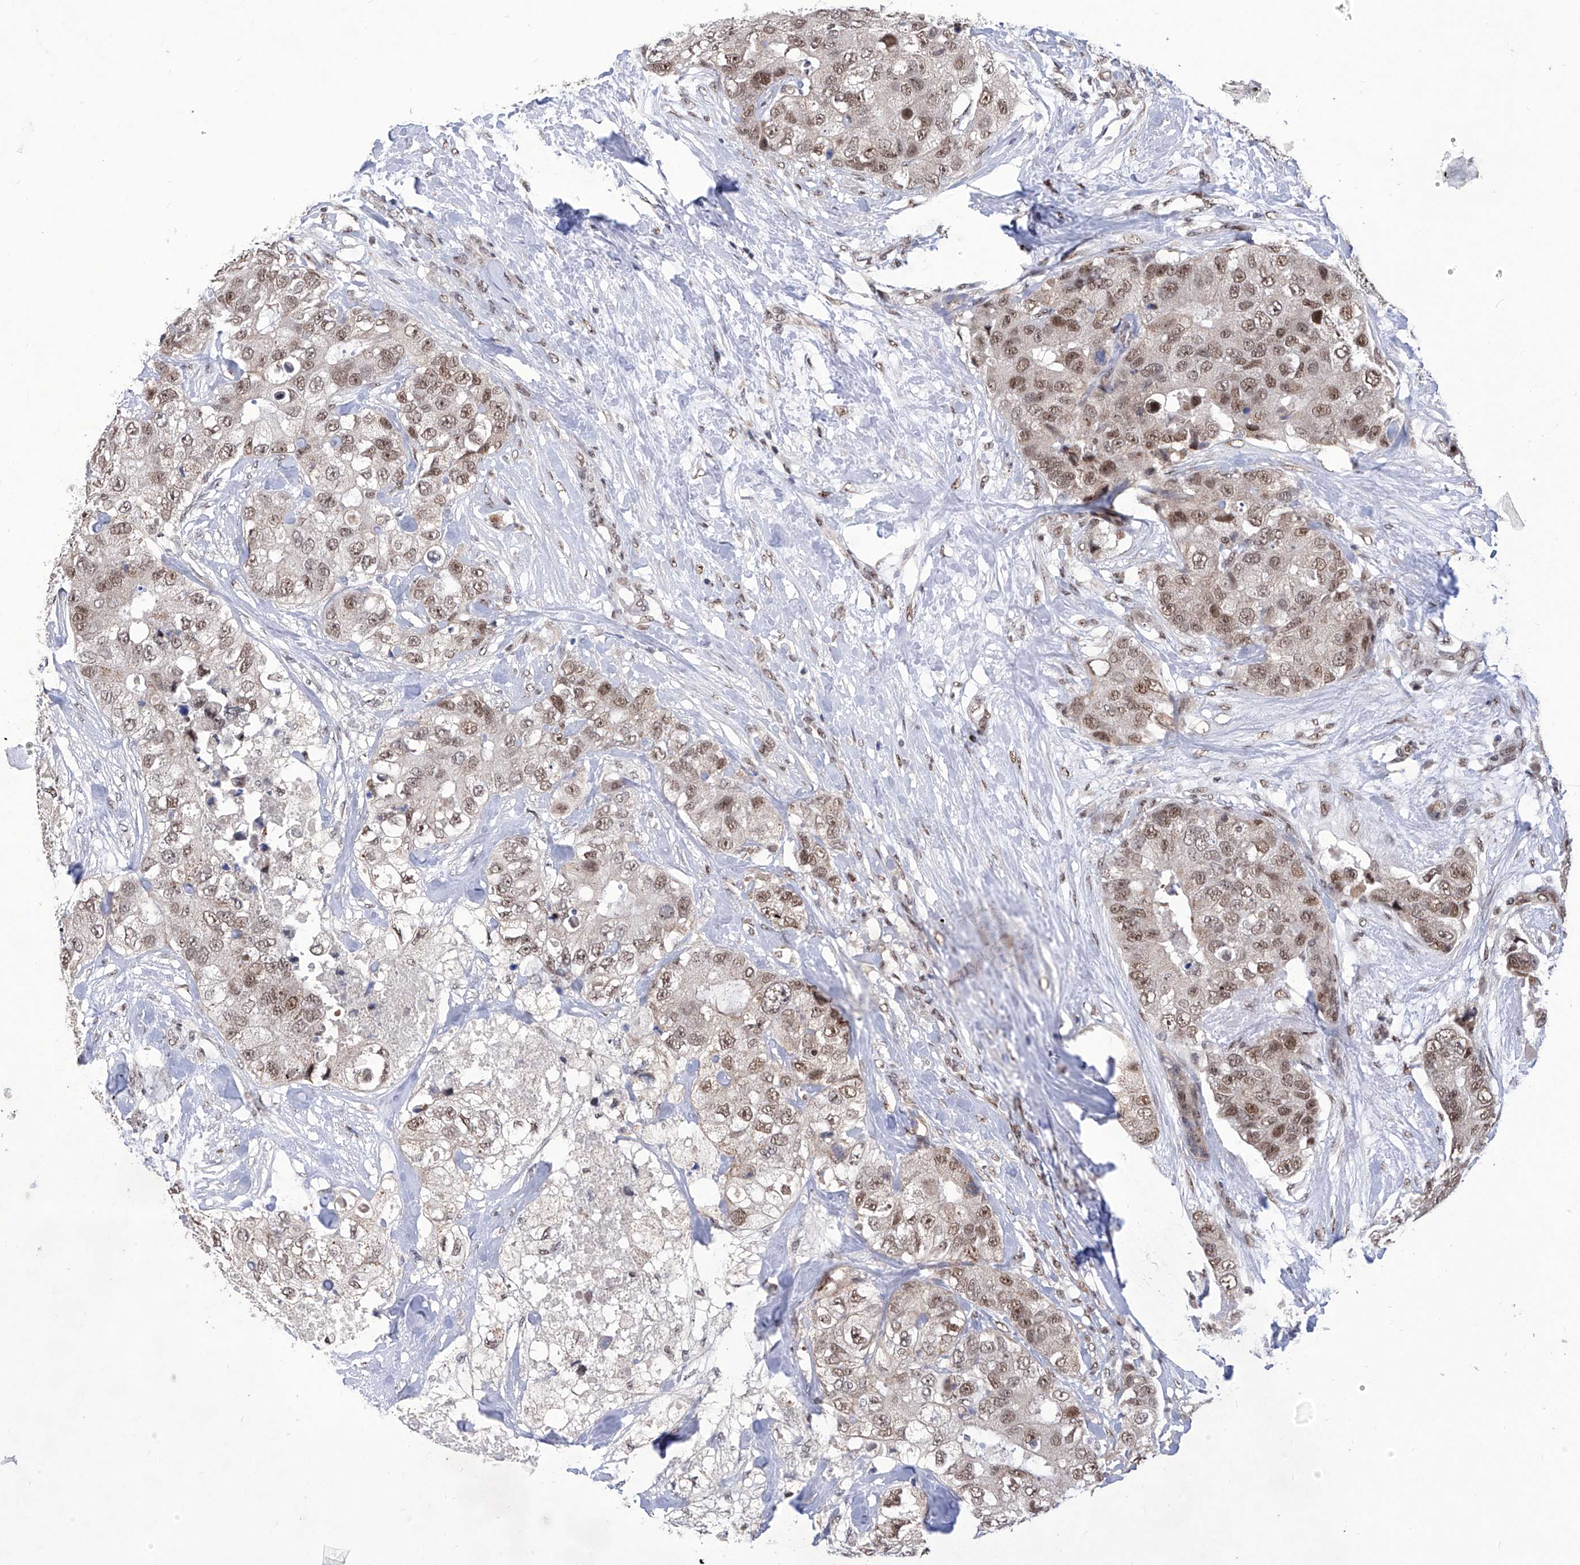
{"staining": {"intensity": "moderate", "quantity": ">75%", "location": "nuclear"}, "tissue": "breast cancer", "cell_type": "Tumor cells", "image_type": "cancer", "snomed": [{"axis": "morphology", "description": "Duct carcinoma"}, {"axis": "topography", "description": "Breast"}], "caption": "Brown immunohistochemical staining in intraductal carcinoma (breast) shows moderate nuclear positivity in about >75% of tumor cells. Using DAB (brown) and hematoxylin (blue) stains, captured at high magnification using brightfield microscopy.", "gene": "RAD54L", "patient": {"sex": "female", "age": 62}}